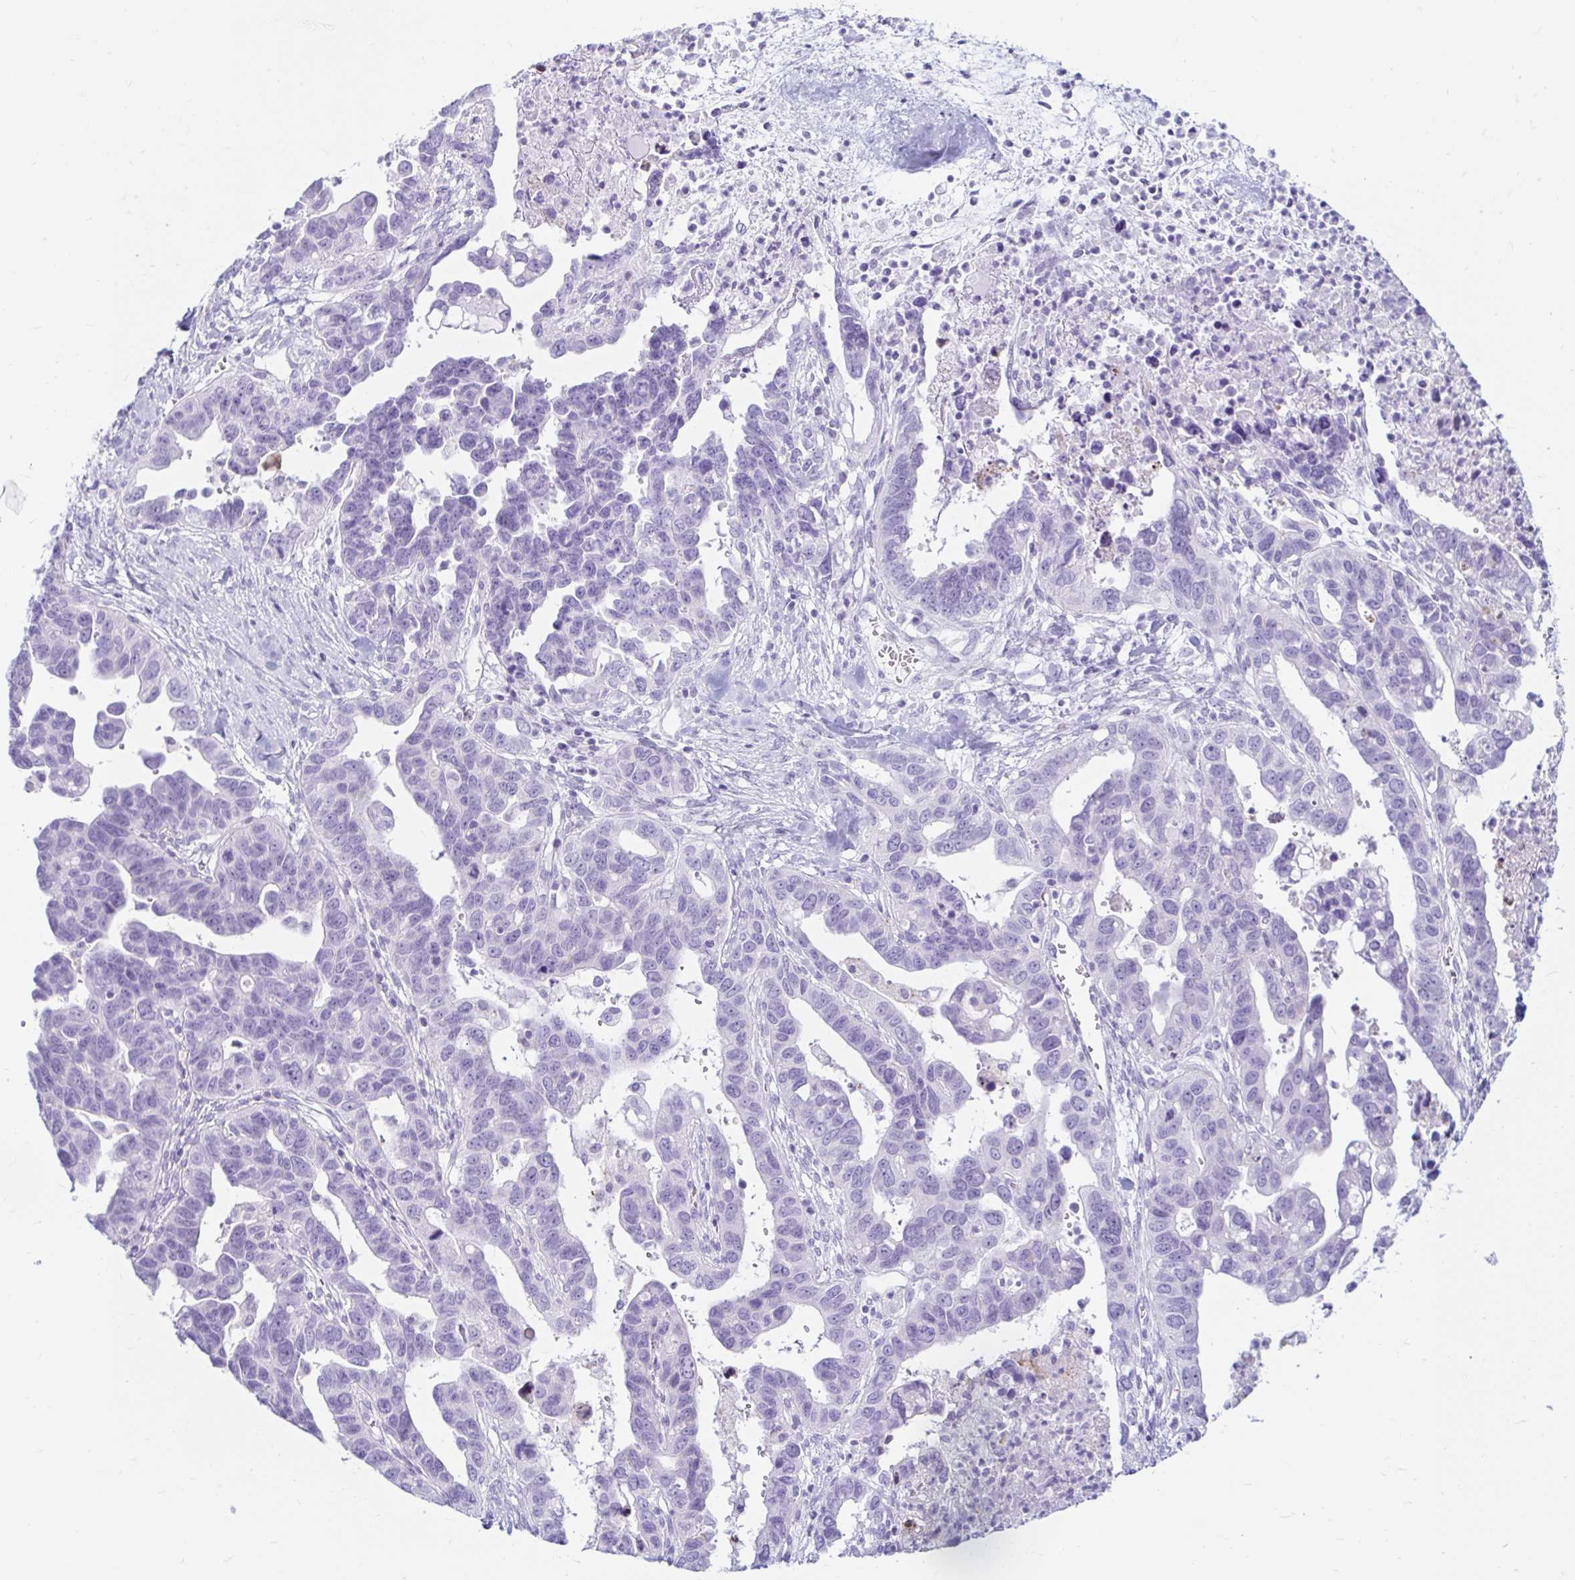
{"staining": {"intensity": "negative", "quantity": "none", "location": "none"}, "tissue": "ovarian cancer", "cell_type": "Tumor cells", "image_type": "cancer", "snomed": [{"axis": "morphology", "description": "Cystadenocarcinoma, serous, NOS"}, {"axis": "topography", "description": "Ovary"}], "caption": "There is no significant positivity in tumor cells of serous cystadenocarcinoma (ovarian). Nuclei are stained in blue.", "gene": "ERICH6", "patient": {"sex": "female", "age": 69}}